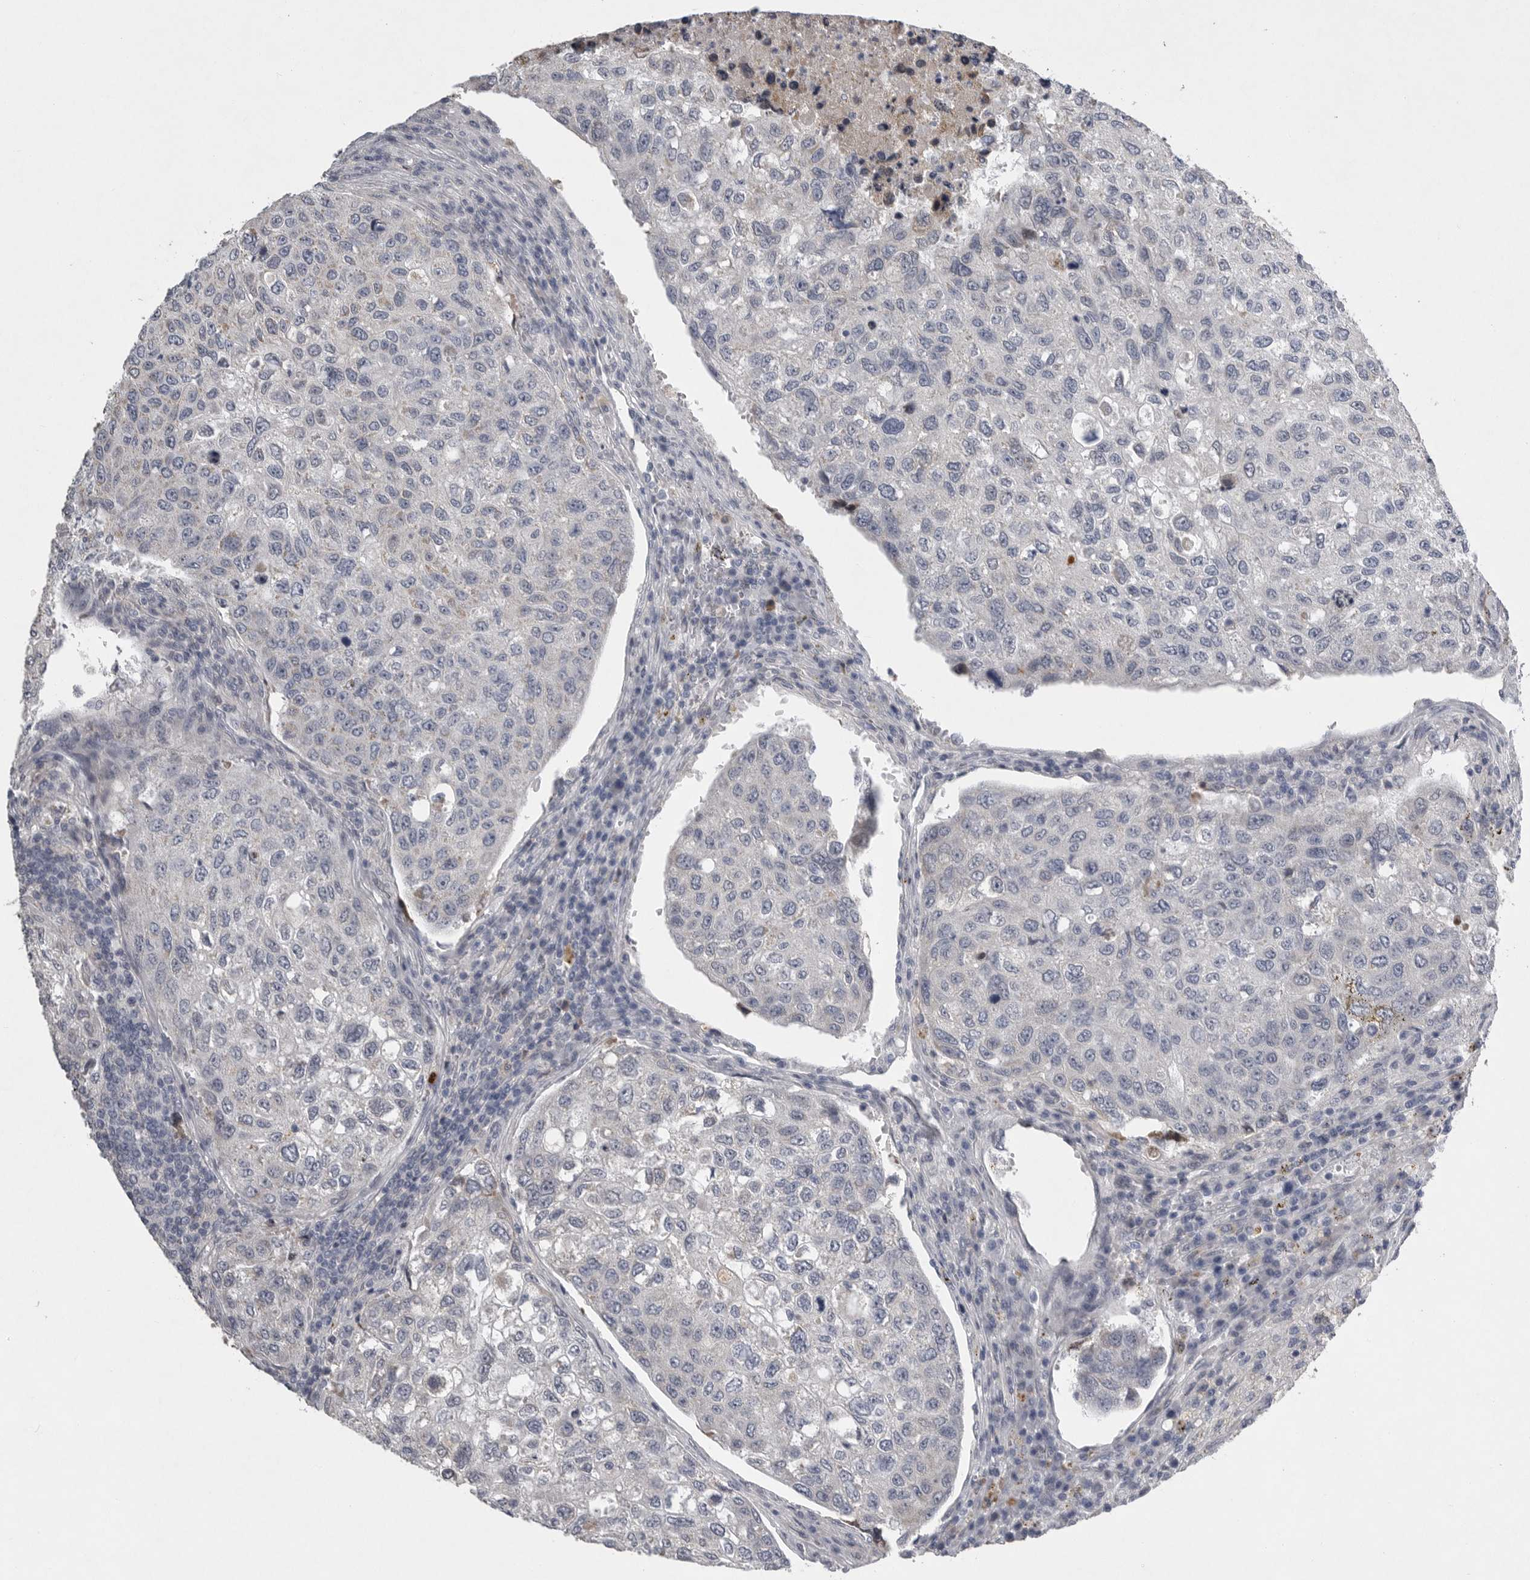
{"staining": {"intensity": "negative", "quantity": "none", "location": "none"}, "tissue": "urothelial cancer", "cell_type": "Tumor cells", "image_type": "cancer", "snomed": [{"axis": "morphology", "description": "Urothelial carcinoma, High grade"}, {"axis": "topography", "description": "Lymph node"}, {"axis": "topography", "description": "Urinary bladder"}], "caption": "Histopathology image shows no significant protein staining in tumor cells of urothelial cancer.", "gene": "CRP", "patient": {"sex": "male", "age": 51}}